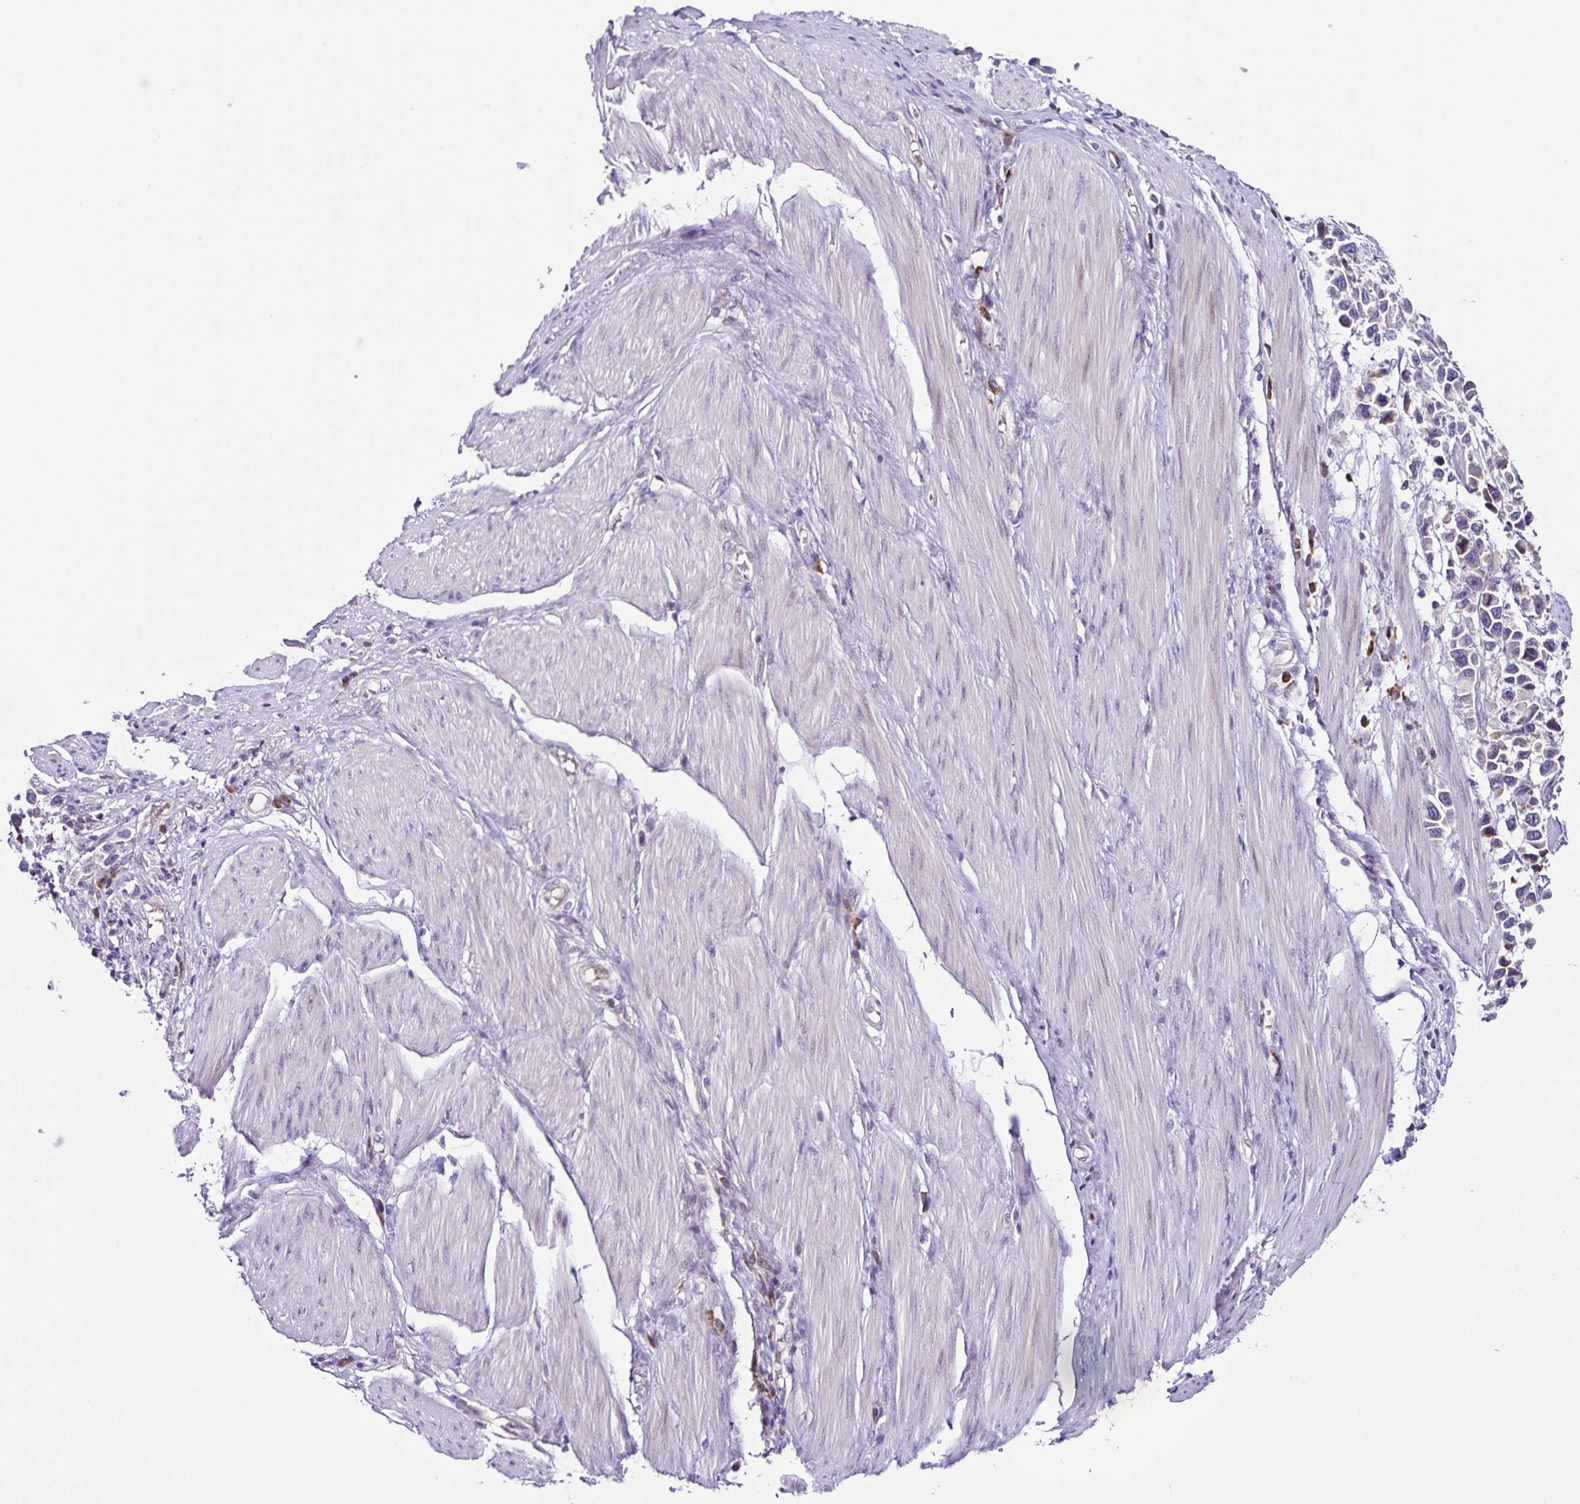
{"staining": {"intensity": "weak", "quantity": "<25%", "location": "cytoplasmic/membranous"}, "tissue": "stomach cancer", "cell_type": "Tumor cells", "image_type": "cancer", "snomed": [{"axis": "morphology", "description": "Adenocarcinoma, NOS"}, {"axis": "topography", "description": "Stomach"}], "caption": "This is a image of IHC staining of adenocarcinoma (stomach), which shows no expression in tumor cells.", "gene": "RNFT2", "patient": {"sex": "female", "age": 81}}